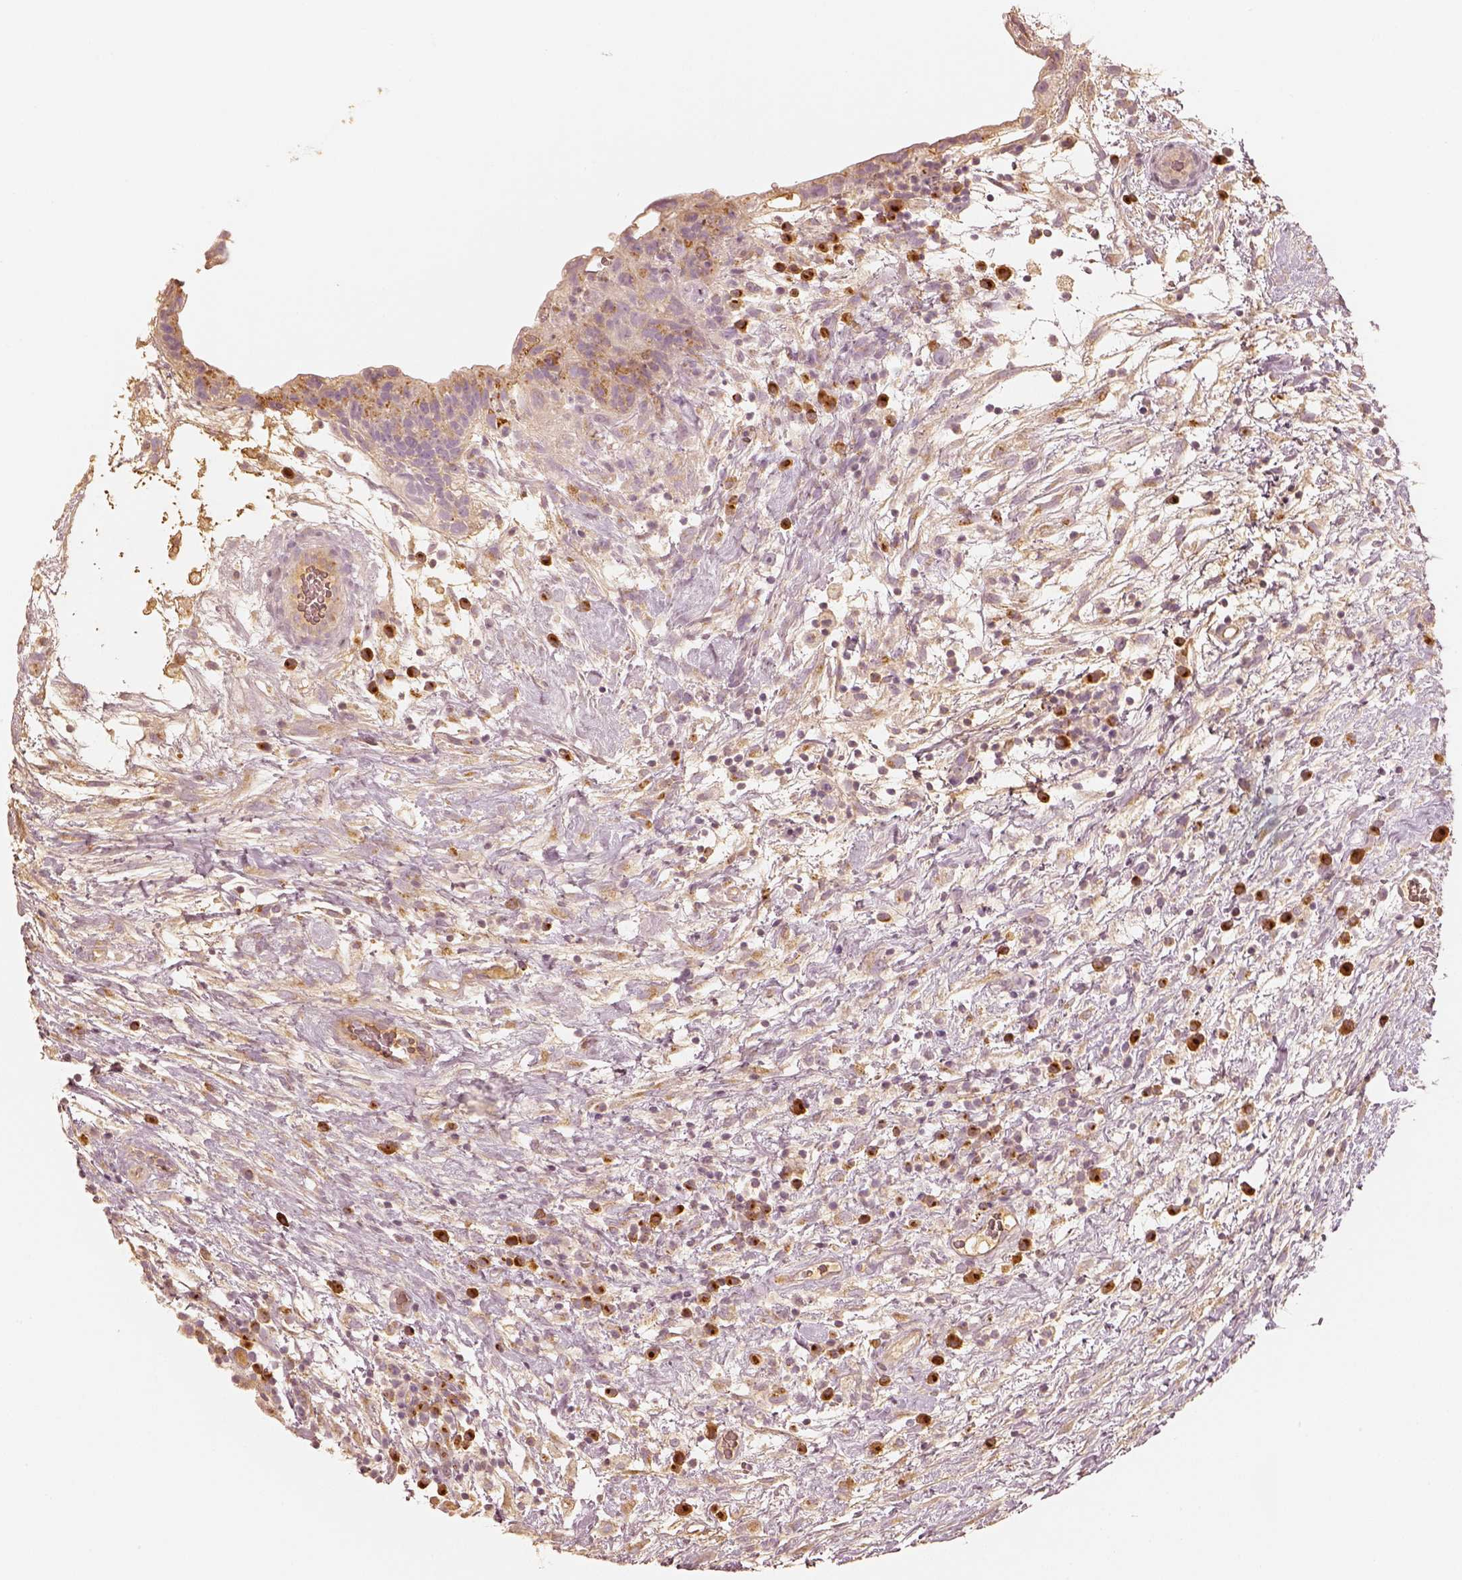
{"staining": {"intensity": "moderate", "quantity": "25%-75%", "location": "cytoplasmic/membranous"}, "tissue": "testis cancer", "cell_type": "Tumor cells", "image_type": "cancer", "snomed": [{"axis": "morphology", "description": "Normal tissue, NOS"}, {"axis": "morphology", "description": "Carcinoma, Embryonal, NOS"}, {"axis": "topography", "description": "Testis"}], "caption": "Immunohistochemistry (DAB (3,3'-diaminobenzidine)) staining of human testis cancer (embryonal carcinoma) demonstrates moderate cytoplasmic/membranous protein positivity in approximately 25%-75% of tumor cells.", "gene": "GORASP2", "patient": {"sex": "male", "age": 32}}